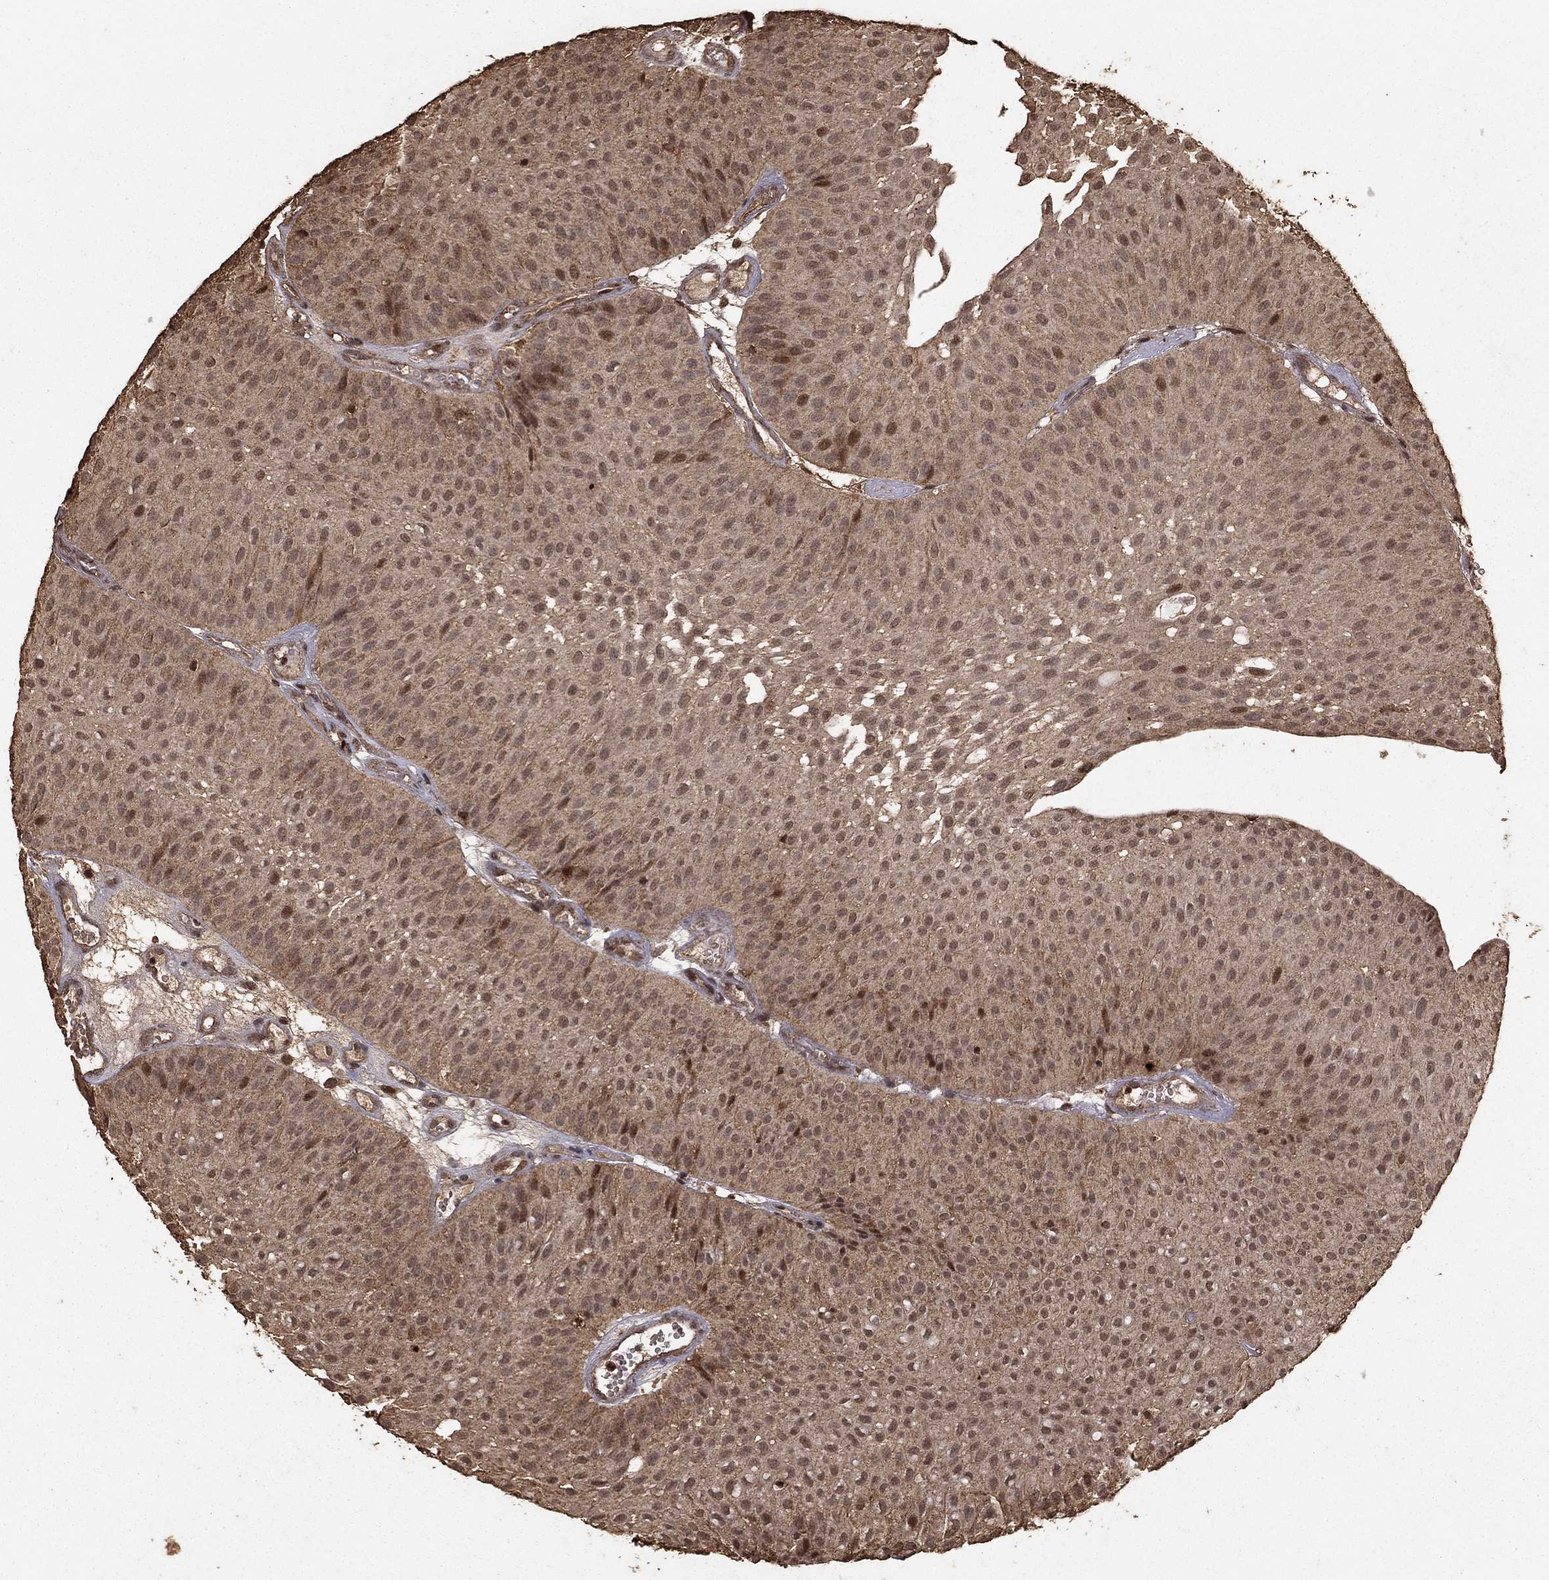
{"staining": {"intensity": "weak", "quantity": "25%-75%", "location": "cytoplasmic/membranous,nuclear"}, "tissue": "urothelial cancer", "cell_type": "Tumor cells", "image_type": "cancer", "snomed": [{"axis": "morphology", "description": "Urothelial carcinoma, Low grade"}, {"axis": "topography", "description": "Urinary bladder"}], "caption": "Immunohistochemistry image of neoplastic tissue: human urothelial cancer stained using immunohistochemistry reveals low levels of weak protein expression localized specifically in the cytoplasmic/membranous and nuclear of tumor cells, appearing as a cytoplasmic/membranous and nuclear brown color.", "gene": "PRDM1", "patient": {"sex": "male", "age": 64}}